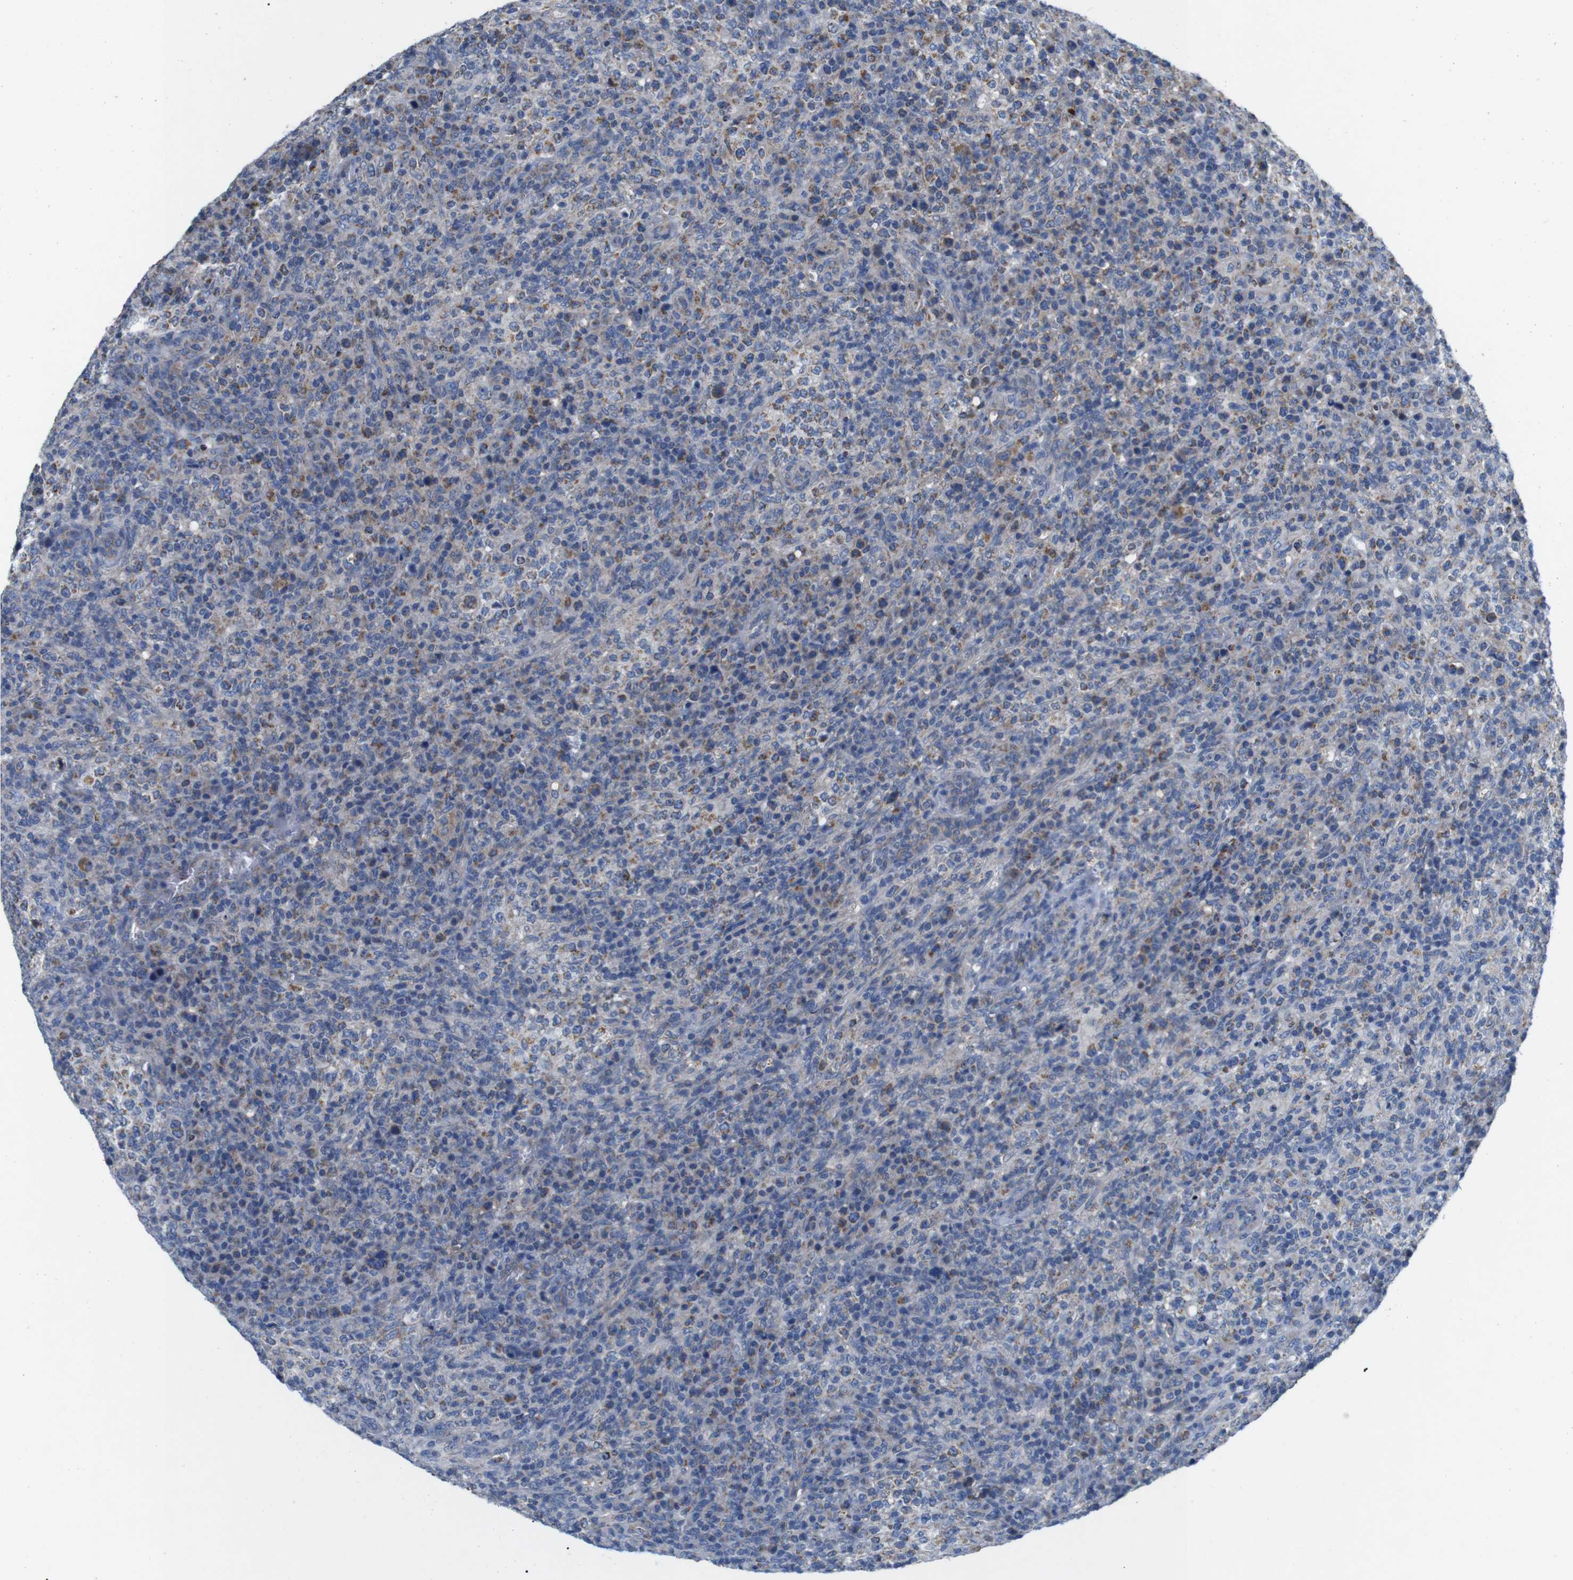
{"staining": {"intensity": "moderate", "quantity": "25%-75%", "location": "cytoplasmic/membranous"}, "tissue": "lymphoma", "cell_type": "Tumor cells", "image_type": "cancer", "snomed": [{"axis": "morphology", "description": "Malignant lymphoma, non-Hodgkin's type, High grade"}, {"axis": "topography", "description": "Lymph node"}], "caption": "IHC of human lymphoma exhibits medium levels of moderate cytoplasmic/membranous expression in about 25%-75% of tumor cells.", "gene": "F2RL1", "patient": {"sex": "female", "age": 76}}